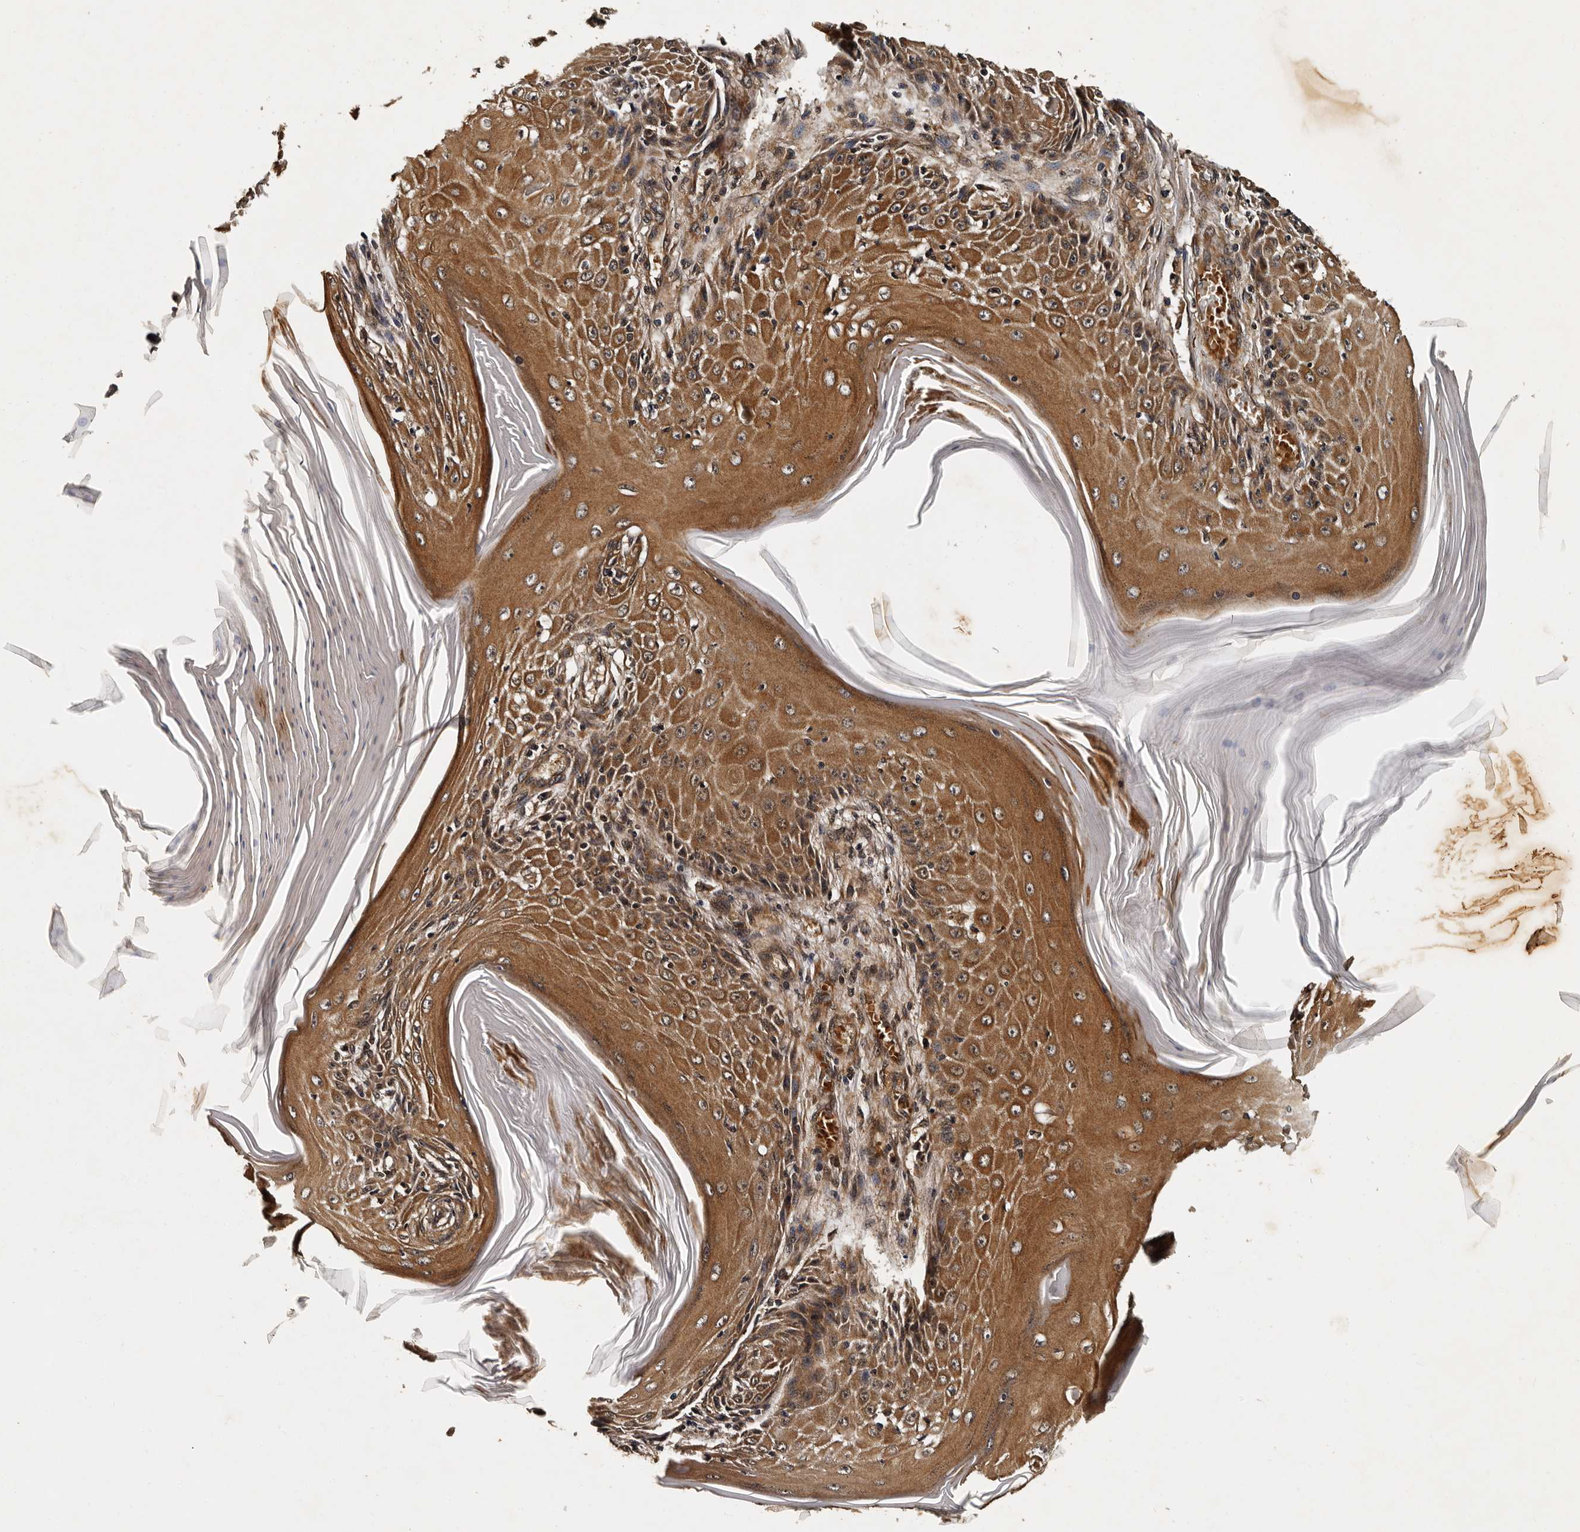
{"staining": {"intensity": "moderate", "quantity": ">75%", "location": "cytoplasmic/membranous"}, "tissue": "skin cancer", "cell_type": "Tumor cells", "image_type": "cancer", "snomed": [{"axis": "morphology", "description": "Squamous cell carcinoma, NOS"}, {"axis": "topography", "description": "Skin"}], "caption": "Immunohistochemical staining of human squamous cell carcinoma (skin) shows medium levels of moderate cytoplasmic/membranous expression in approximately >75% of tumor cells. Using DAB (brown) and hematoxylin (blue) stains, captured at high magnification using brightfield microscopy.", "gene": "CPNE3", "patient": {"sex": "female", "age": 73}}